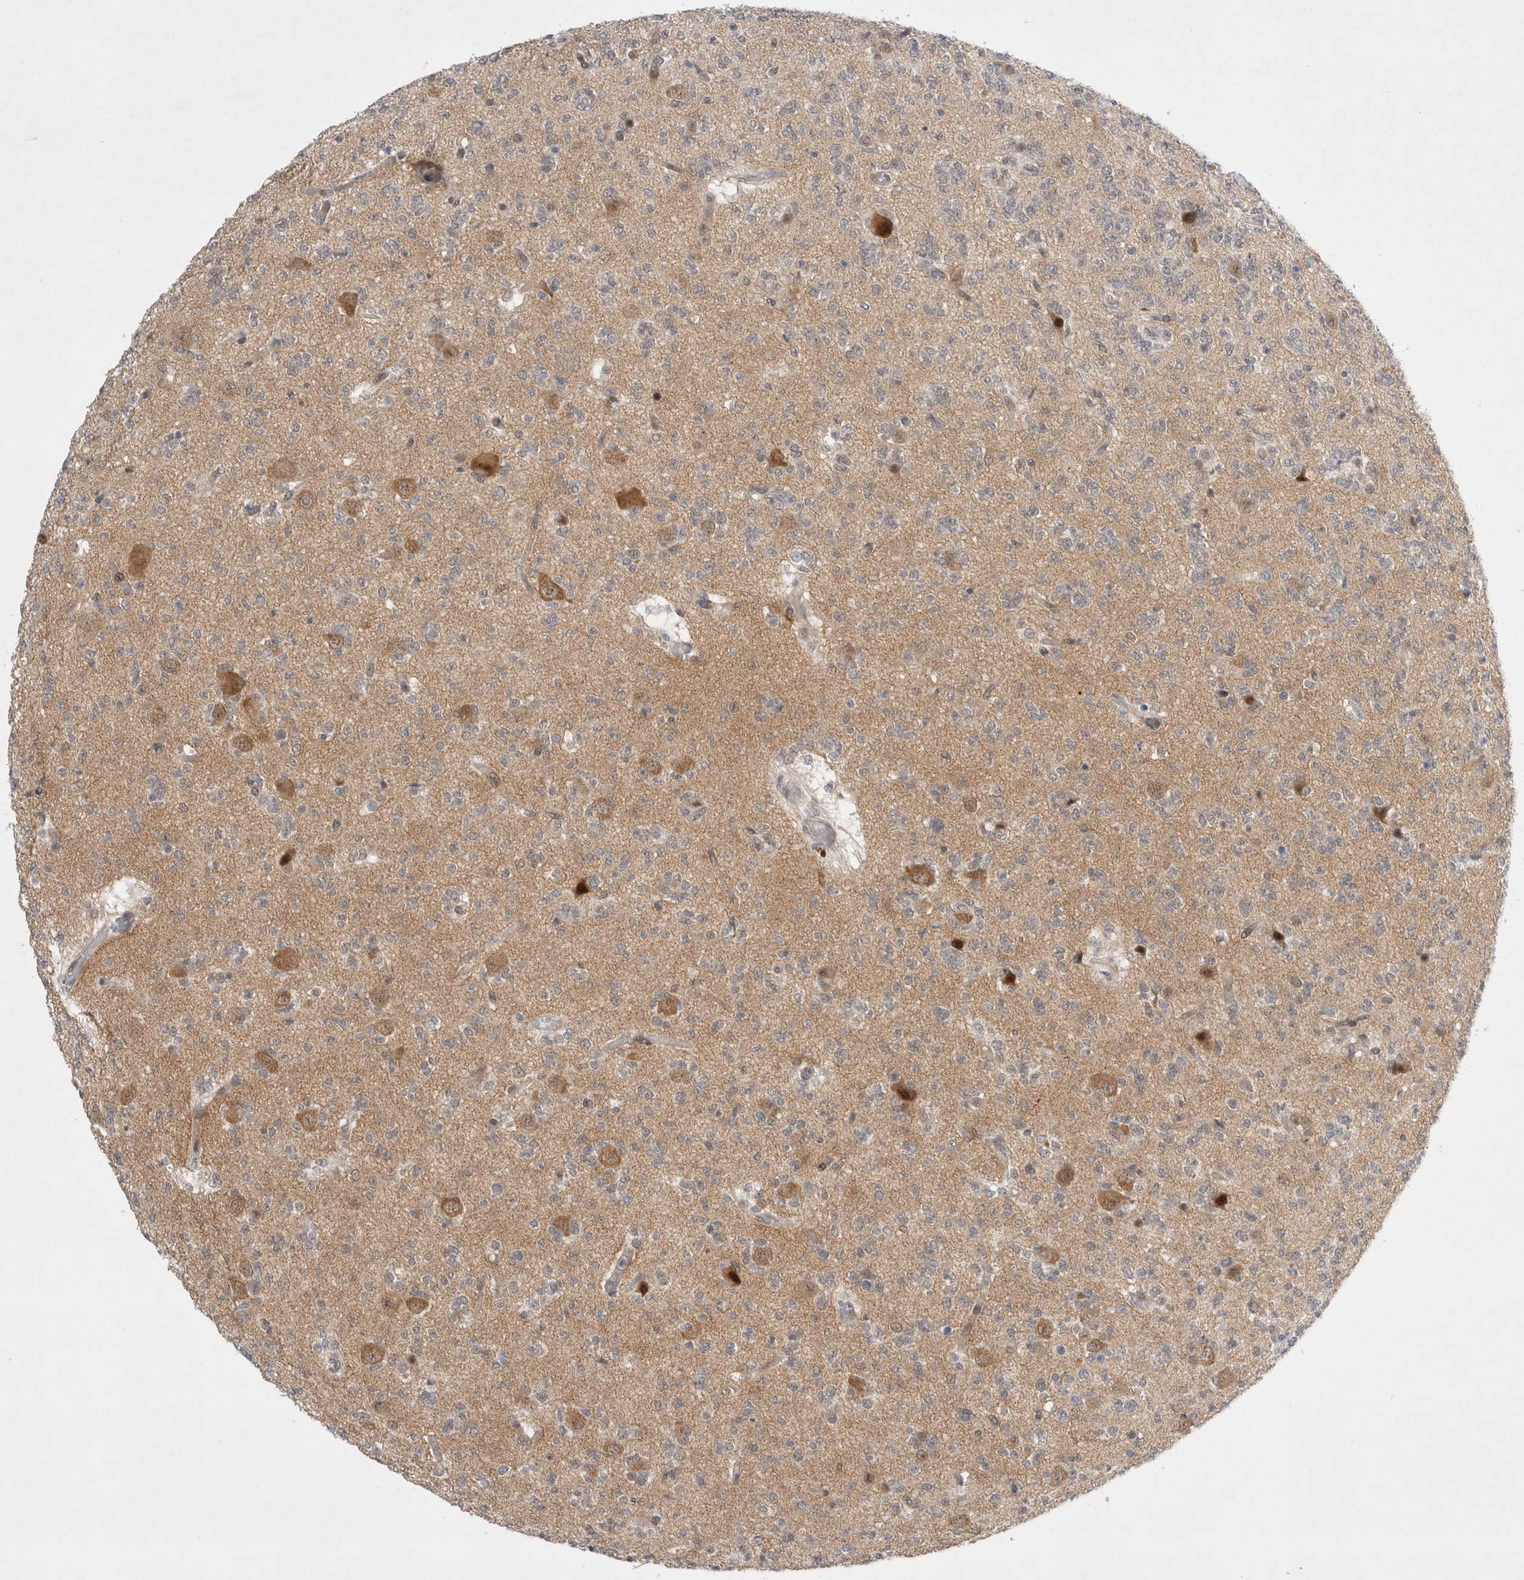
{"staining": {"intensity": "weak", "quantity": "25%-75%", "location": "cytoplasmic/membranous"}, "tissue": "glioma", "cell_type": "Tumor cells", "image_type": "cancer", "snomed": [{"axis": "morphology", "description": "Glioma, malignant, Low grade"}, {"axis": "topography", "description": "Brain"}], "caption": "This is a histology image of IHC staining of glioma, which shows weak expression in the cytoplasmic/membranous of tumor cells.", "gene": "WIPF2", "patient": {"sex": "male", "age": 38}}